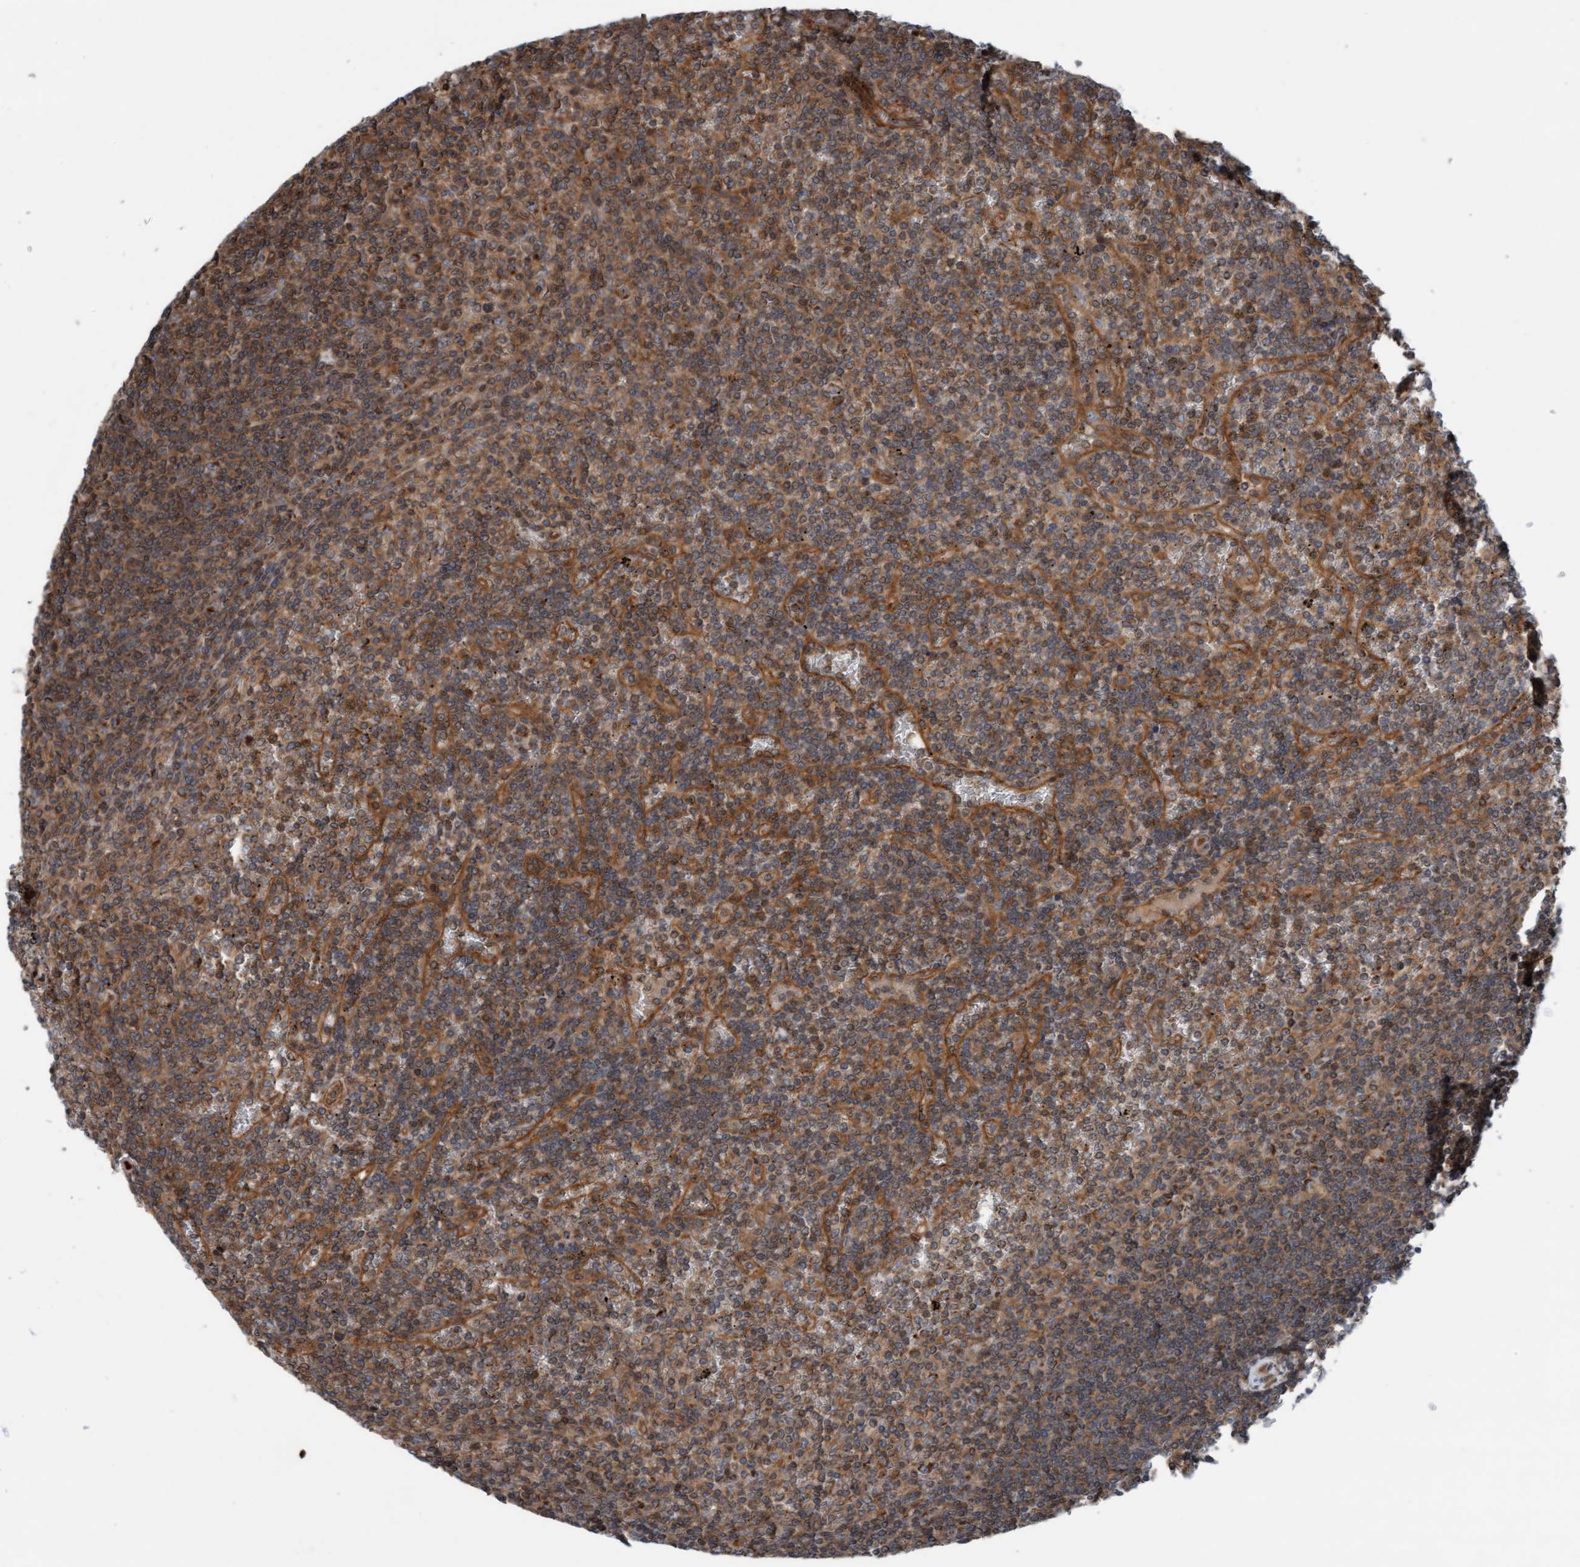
{"staining": {"intensity": "moderate", "quantity": ">75%", "location": "cytoplasmic/membranous"}, "tissue": "lymphoma", "cell_type": "Tumor cells", "image_type": "cancer", "snomed": [{"axis": "morphology", "description": "Malignant lymphoma, non-Hodgkin's type, Low grade"}, {"axis": "topography", "description": "Spleen"}], "caption": "Malignant lymphoma, non-Hodgkin's type (low-grade) tissue shows moderate cytoplasmic/membranous staining in about >75% of tumor cells, visualized by immunohistochemistry.", "gene": "ERAL1", "patient": {"sex": "female", "age": 19}}